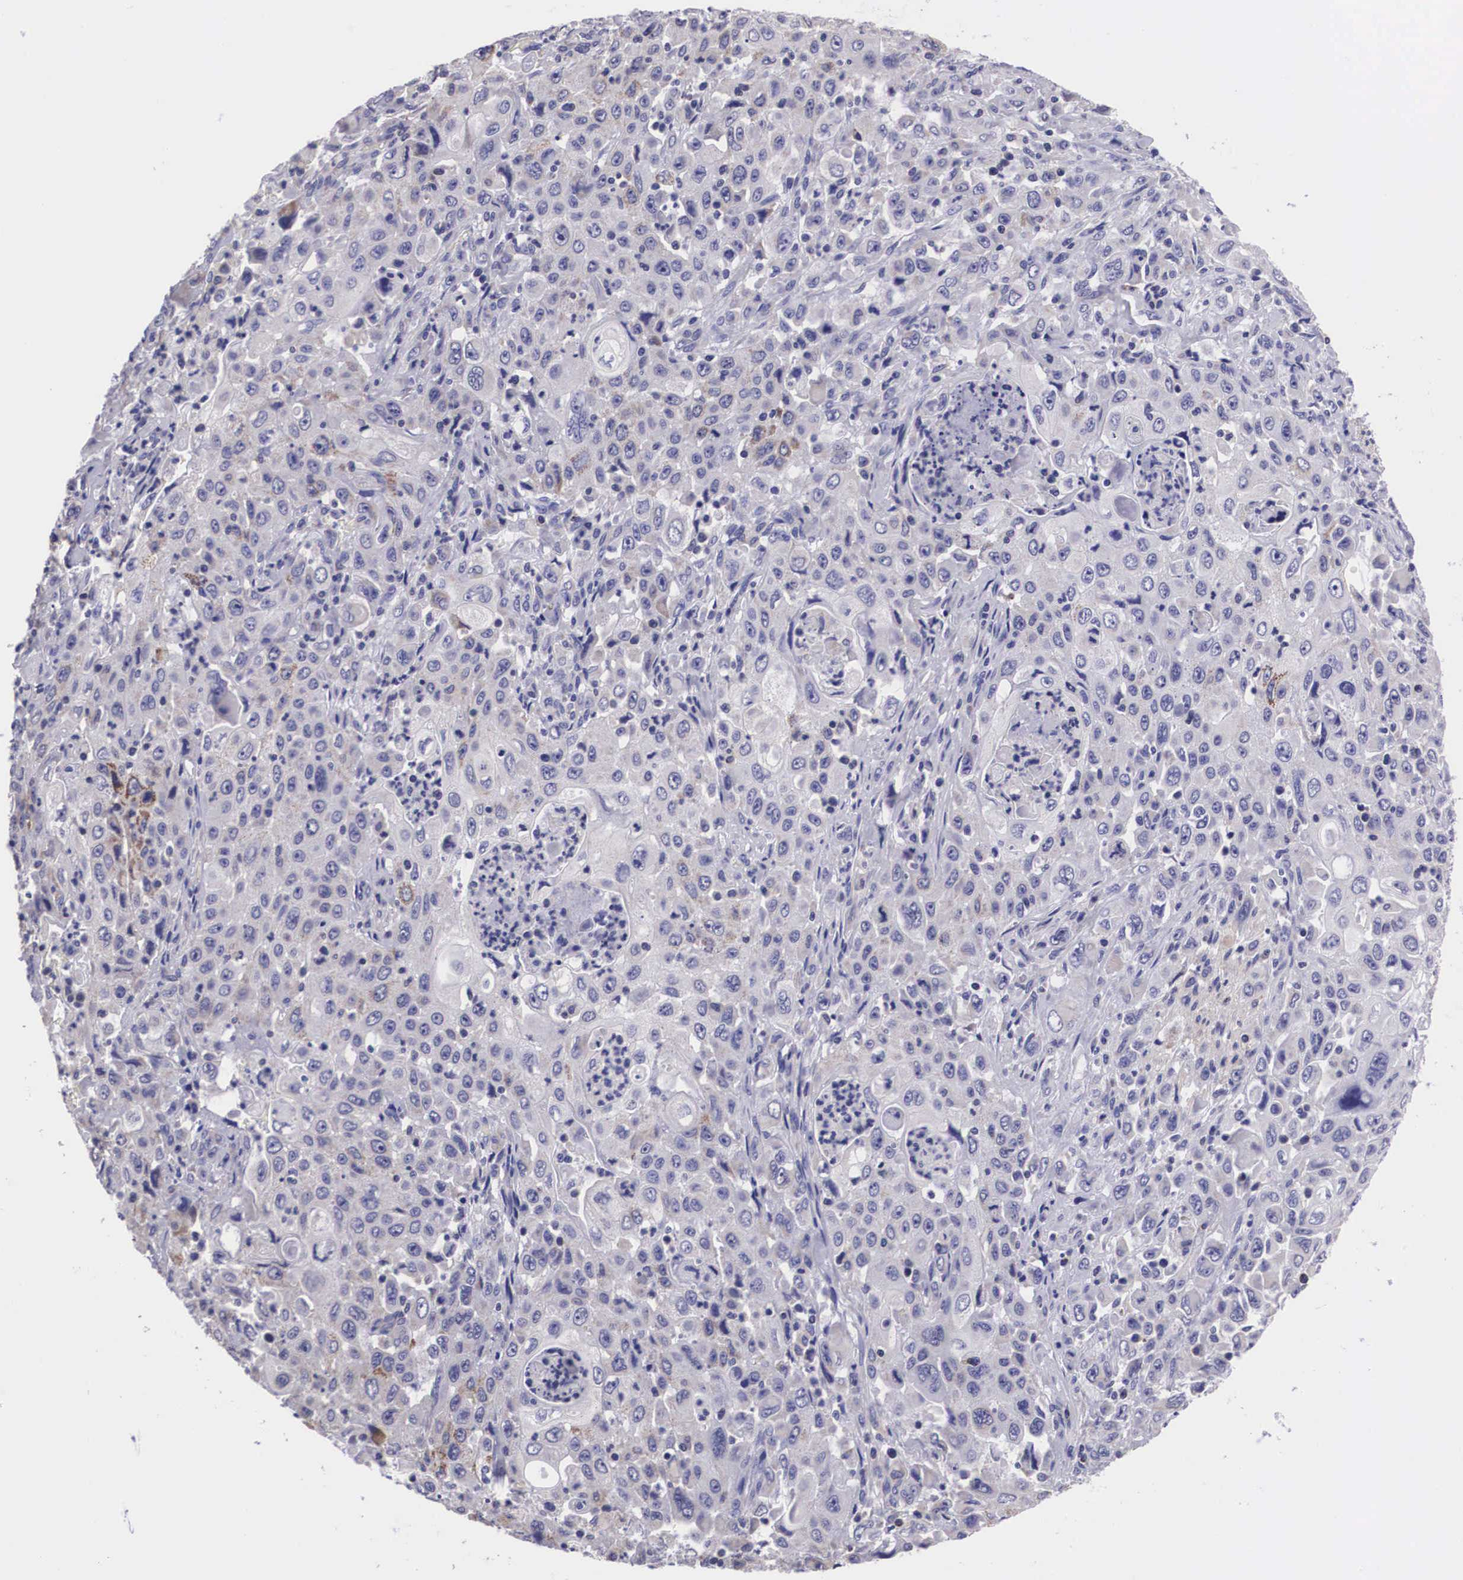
{"staining": {"intensity": "weak", "quantity": "<25%", "location": "cytoplasmic/membranous"}, "tissue": "pancreatic cancer", "cell_type": "Tumor cells", "image_type": "cancer", "snomed": [{"axis": "morphology", "description": "Adenocarcinoma, NOS"}, {"axis": "topography", "description": "Pancreas"}], "caption": "DAB immunohistochemical staining of human pancreatic adenocarcinoma displays no significant staining in tumor cells.", "gene": "ARG2", "patient": {"sex": "male", "age": 70}}